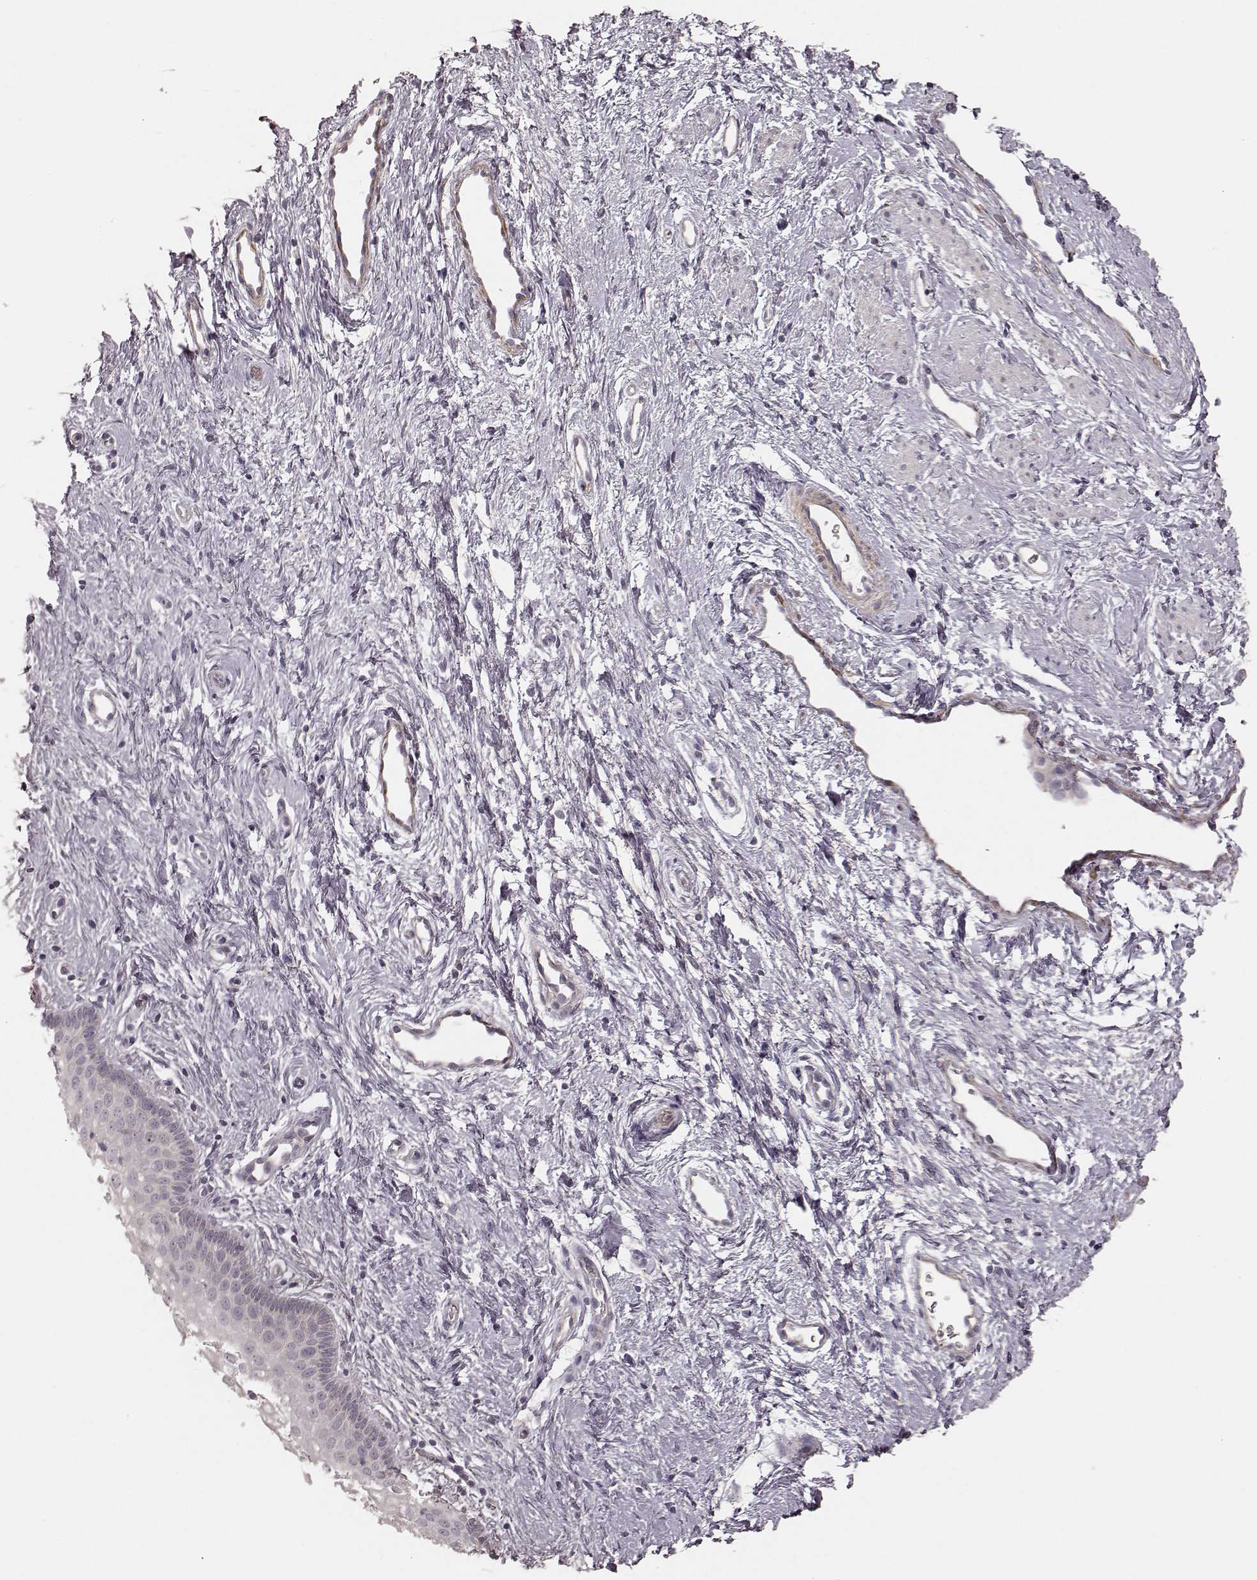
{"staining": {"intensity": "negative", "quantity": "none", "location": "none"}, "tissue": "vagina", "cell_type": "Squamous epithelial cells", "image_type": "normal", "snomed": [{"axis": "morphology", "description": "Normal tissue, NOS"}, {"axis": "topography", "description": "Vagina"}], "caption": "Immunohistochemistry of benign human vagina reveals no expression in squamous epithelial cells.", "gene": "KCNJ9", "patient": {"sex": "female", "age": 36}}